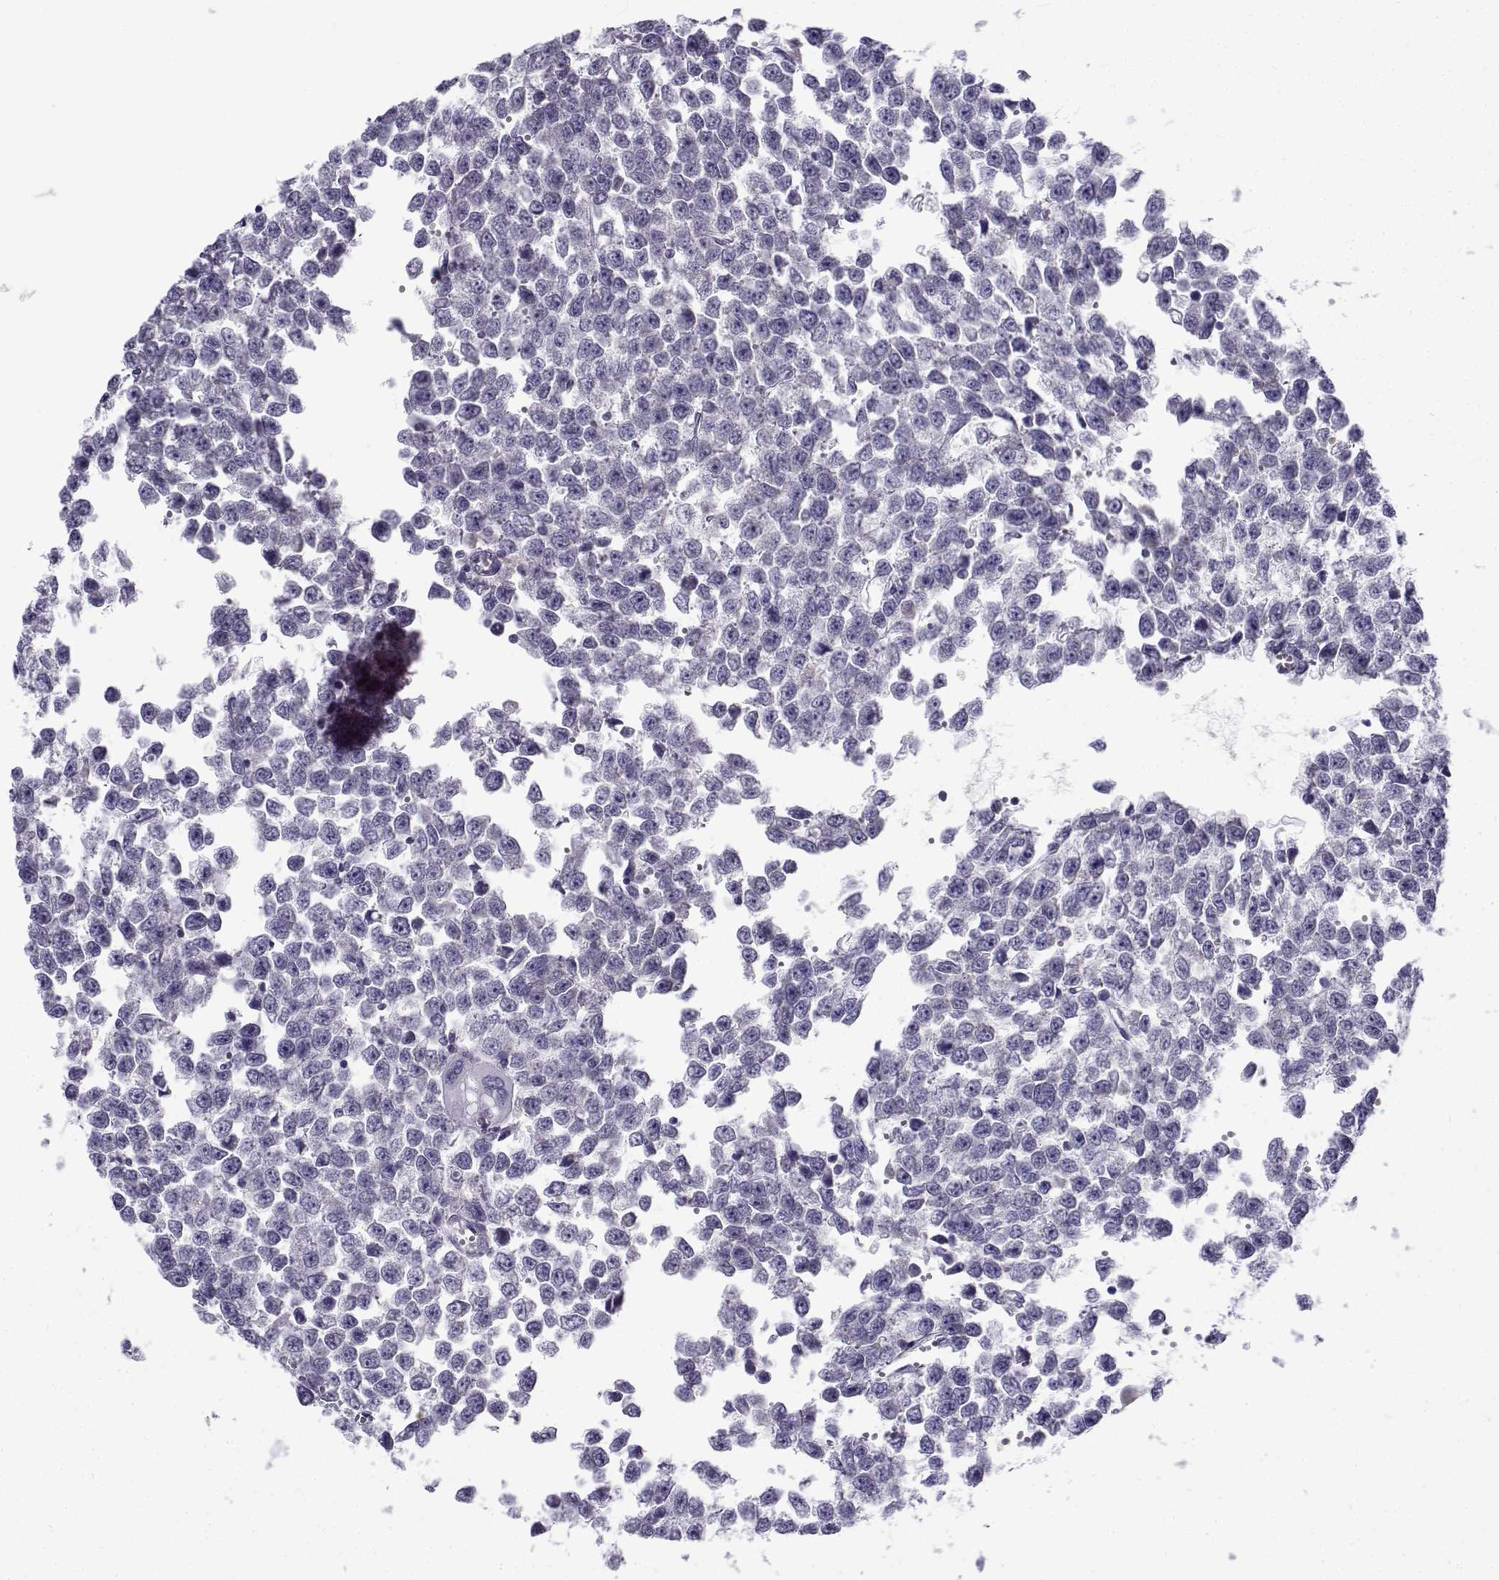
{"staining": {"intensity": "negative", "quantity": "none", "location": "none"}, "tissue": "testis cancer", "cell_type": "Tumor cells", "image_type": "cancer", "snomed": [{"axis": "morphology", "description": "Normal tissue, NOS"}, {"axis": "morphology", "description": "Seminoma, NOS"}, {"axis": "topography", "description": "Testis"}, {"axis": "topography", "description": "Epididymis"}], "caption": "Immunohistochemical staining of human testis cancer reveals no significant staining in tumor cells.", "gene": "FAM166A", "patient": {"sex": "male", "age": 34}}